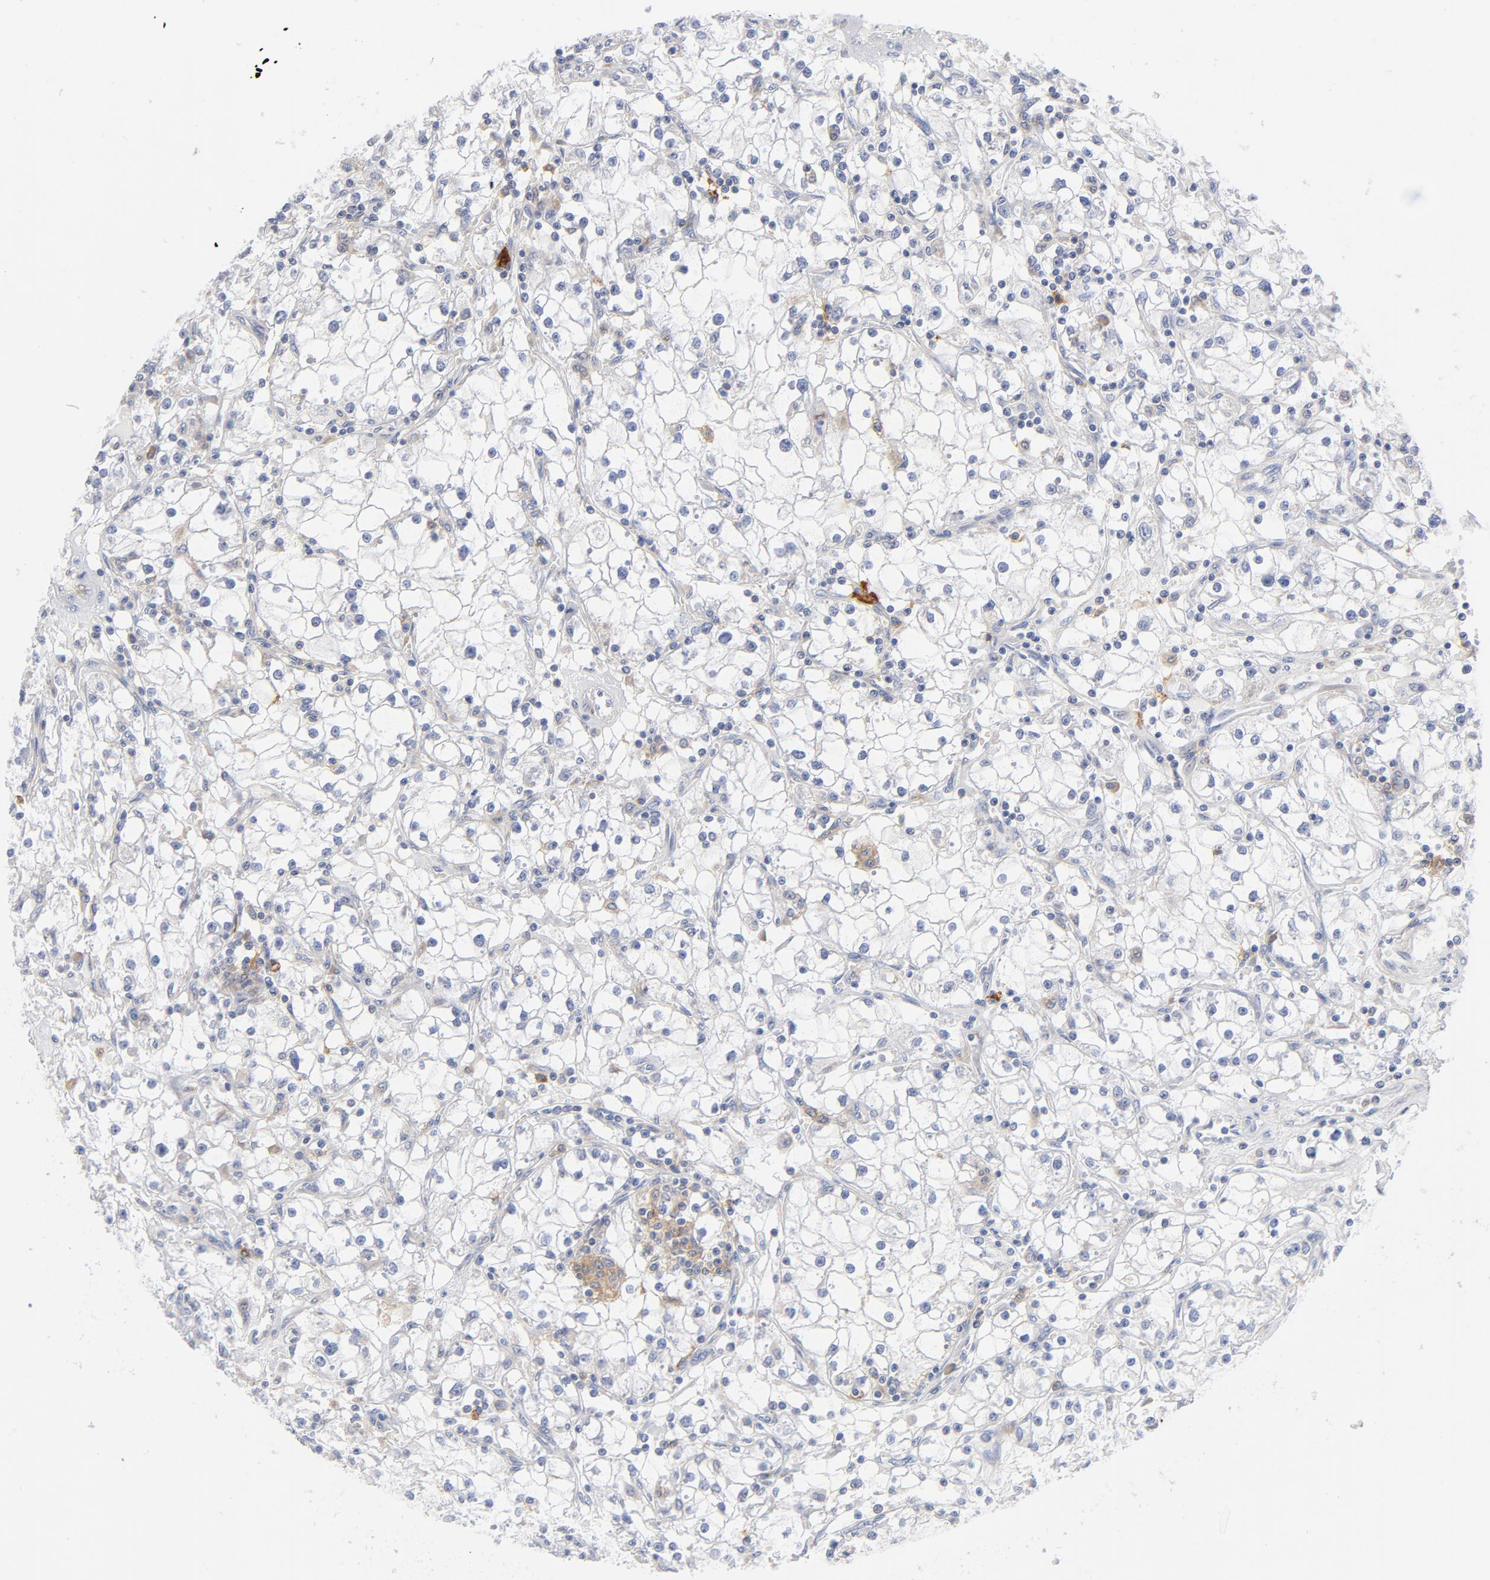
{"staining": {"intensity": "negative", "quantity": "none", "location": "none"}, "tissue": "renal cancer", "cell_type": "Tumor cells", "image_type": "cancer", "snomed": [{"axis": "morphology", "description": "Adenocarcinoma, NOS"}, {"axis": "topography", "description": "Kidney"}], "caption": "Micrograph shows no protein expression in tumor cells of renal cancer tissue.", "gene": "CD86", "patient": {"sex": "male", "age": 56}}